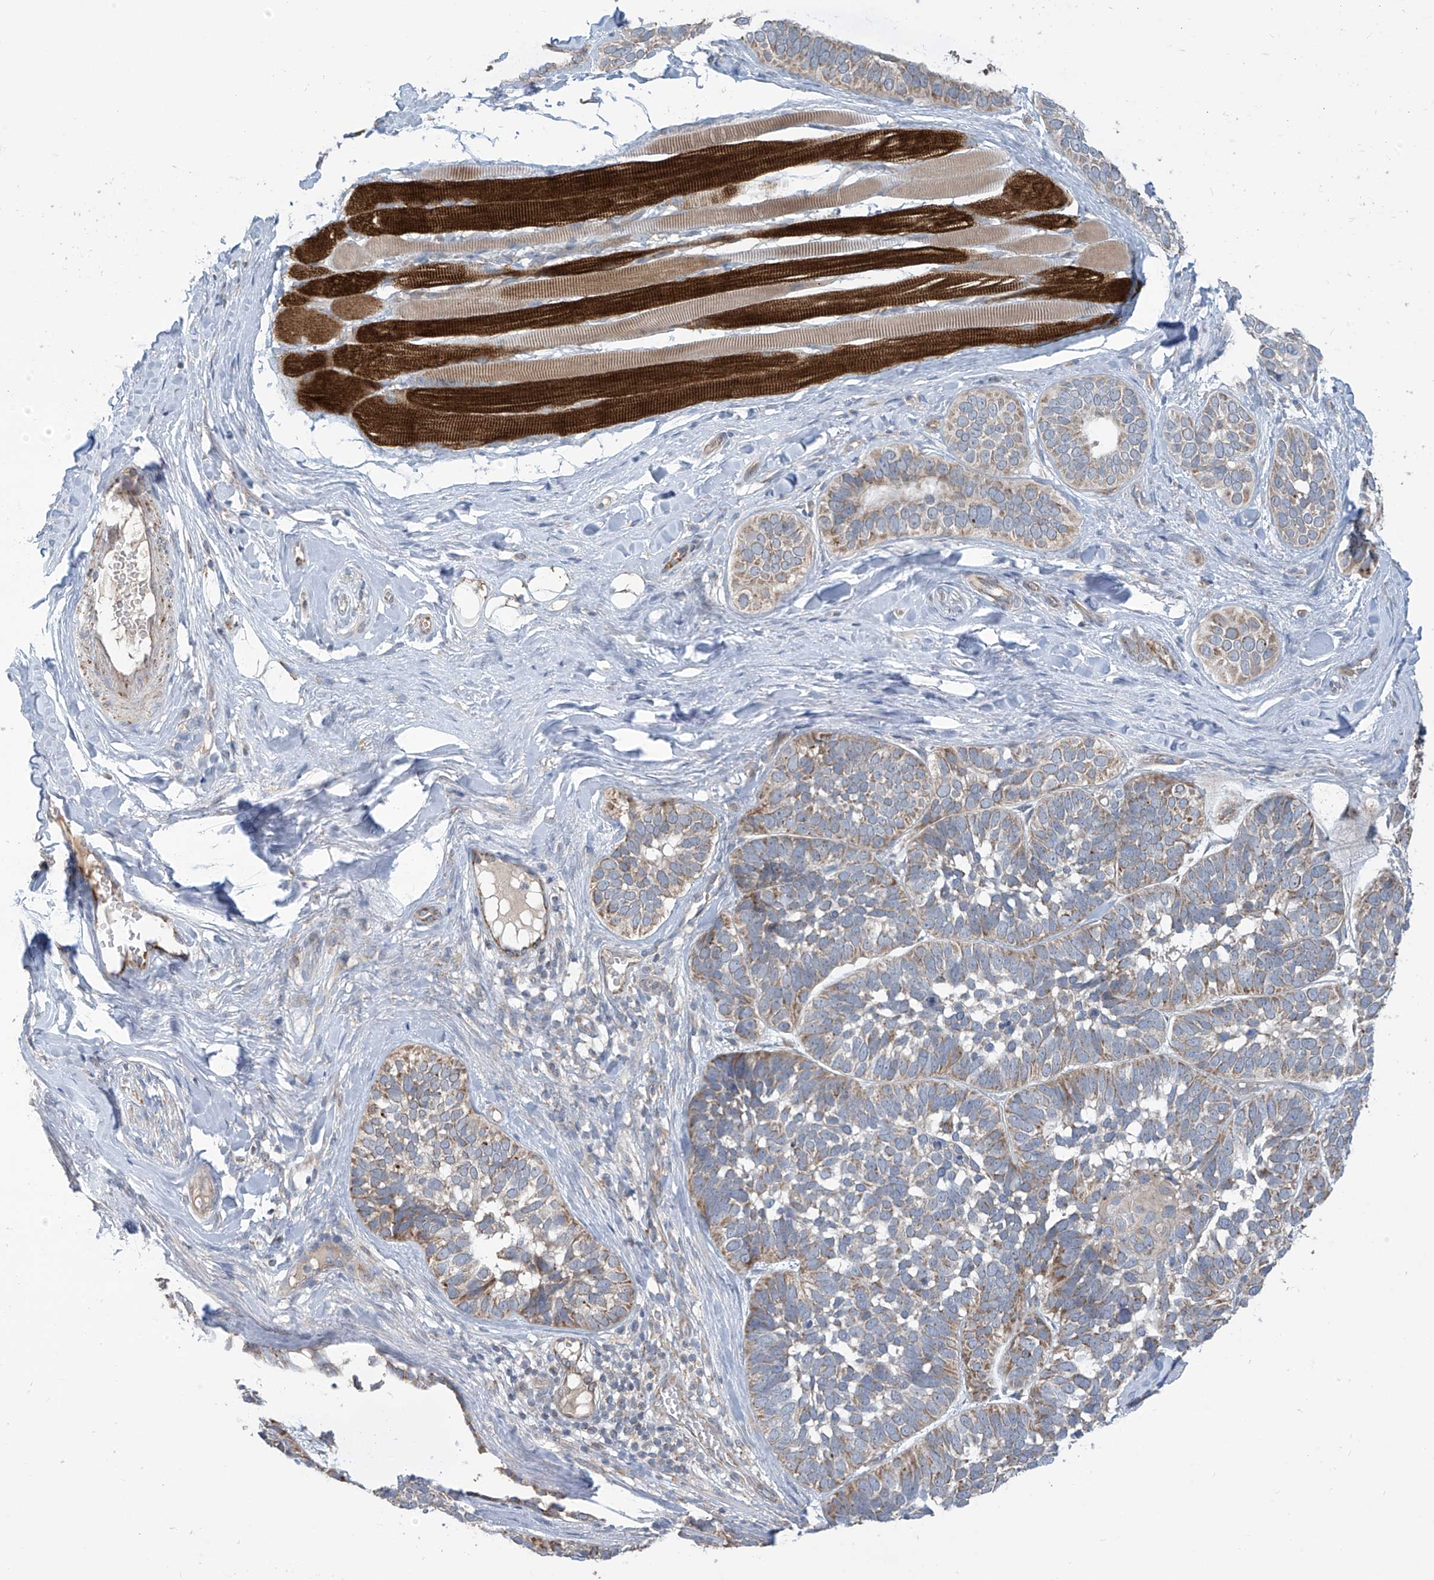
{"staining": {"intensity": "moderate", "quantity": "25%-75%", "location": "cytoplasmic/membranous"}, "tissue": "skin cancer", "cell_type": "Tumor cells", "image_type": "cancer", "snomed": [{"axis": "morphology", "description": "Basal cell carcinoma"}, {"axis": "topography", "description": "Skin"}], "caption": "Skin cancer (basal cell carcinoma) stained with a brown dye reveals moderate cytoplasmic/membranous positive positivity in about 25%-75% of tumor cells.", "gene": "SCGB1D2", "patient": {"sex": "male", "age": 62}}